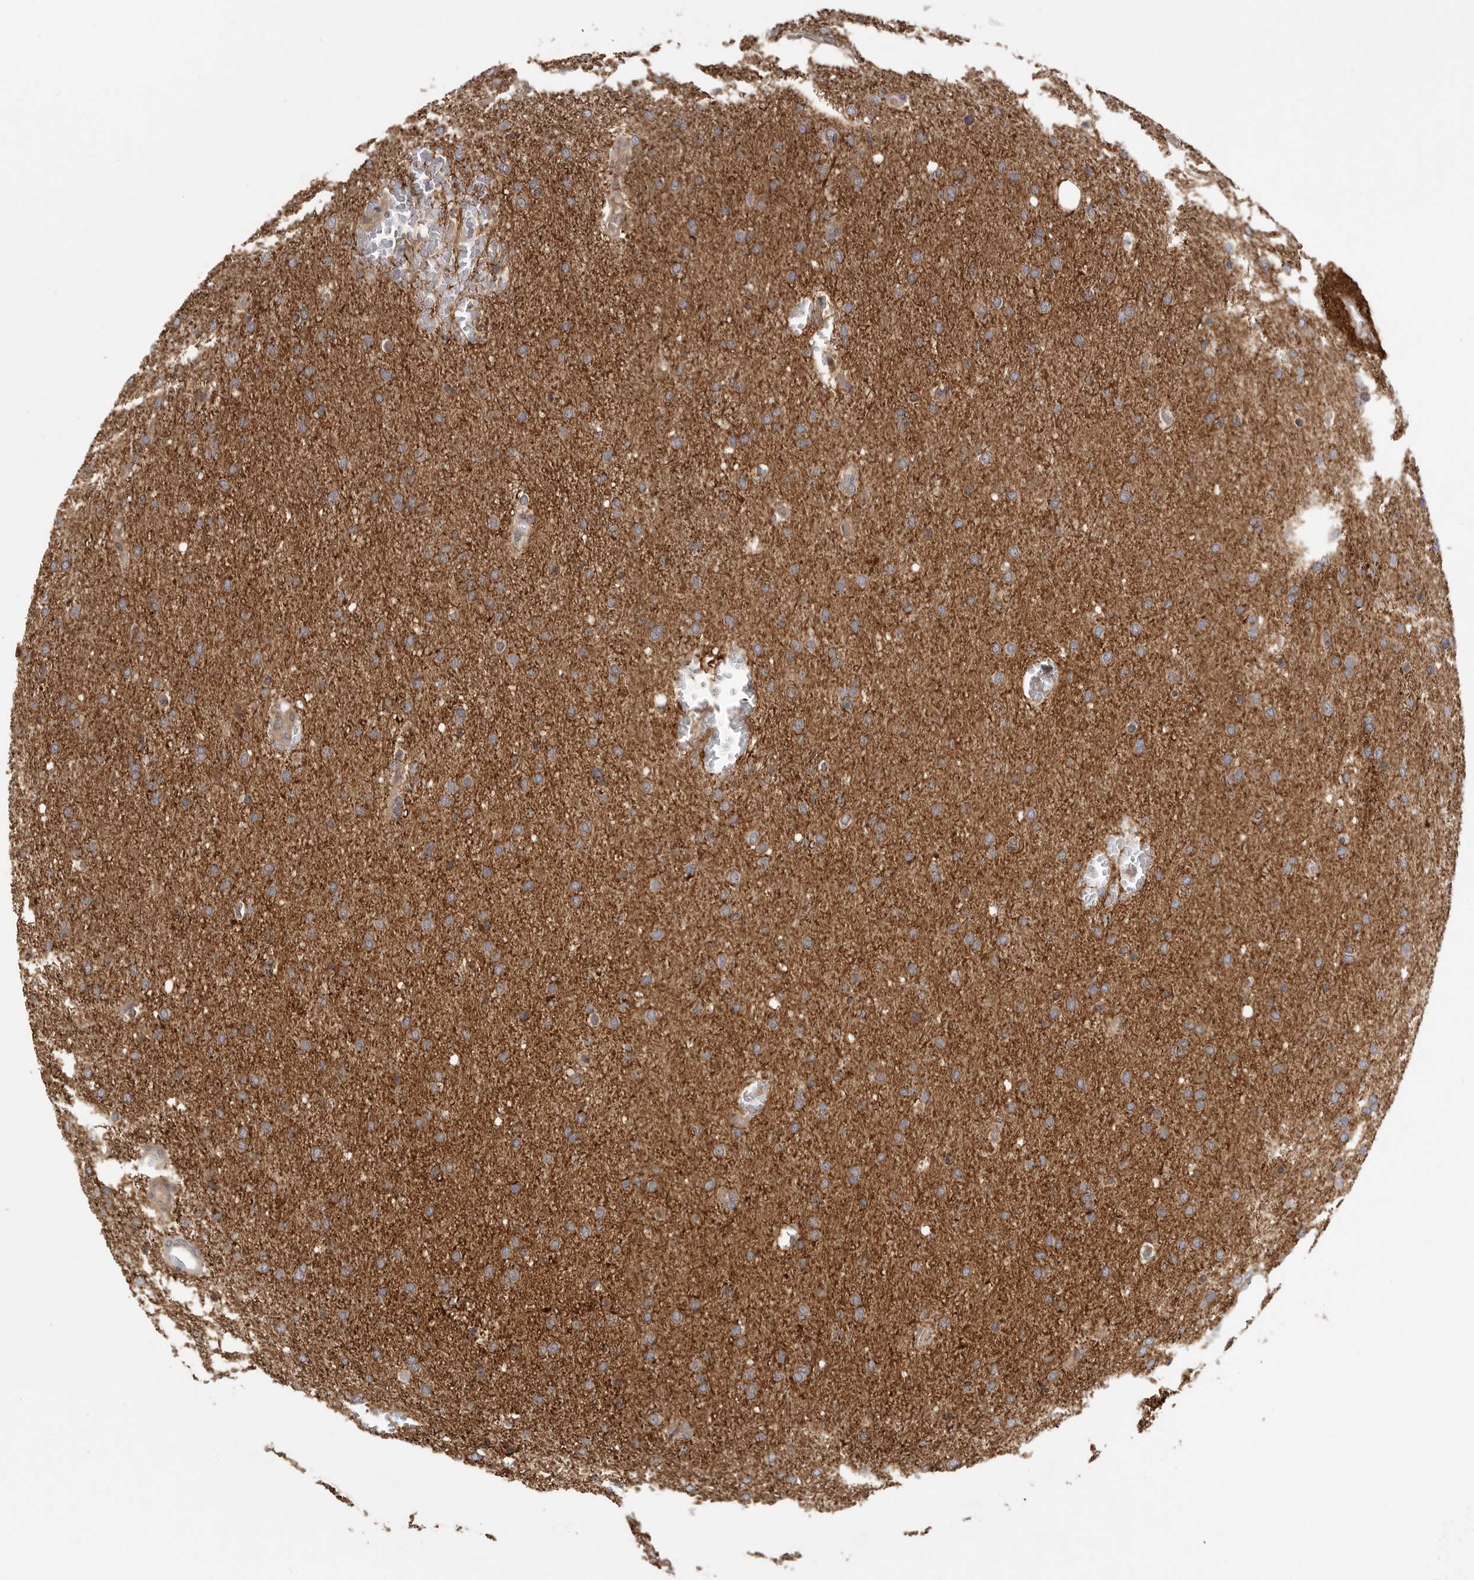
{"staining": {"intensity": "negative", "quantity": "none", "location": "none"}, "tissue": "glioma", "cell_type": "Tumor cells", "image_type": "cancer", "snomed": [{"axis": "morphology", "description": "Glioma, malignant, Low grade"}, {"axis": "topography", "description": "Brain"}], "caption": "Immunohistochemical staining of human glioma demonstrates no significant staining in tumor cells.", "gene": "OXR1", "patient": {"sex": "female", "age": 37}}